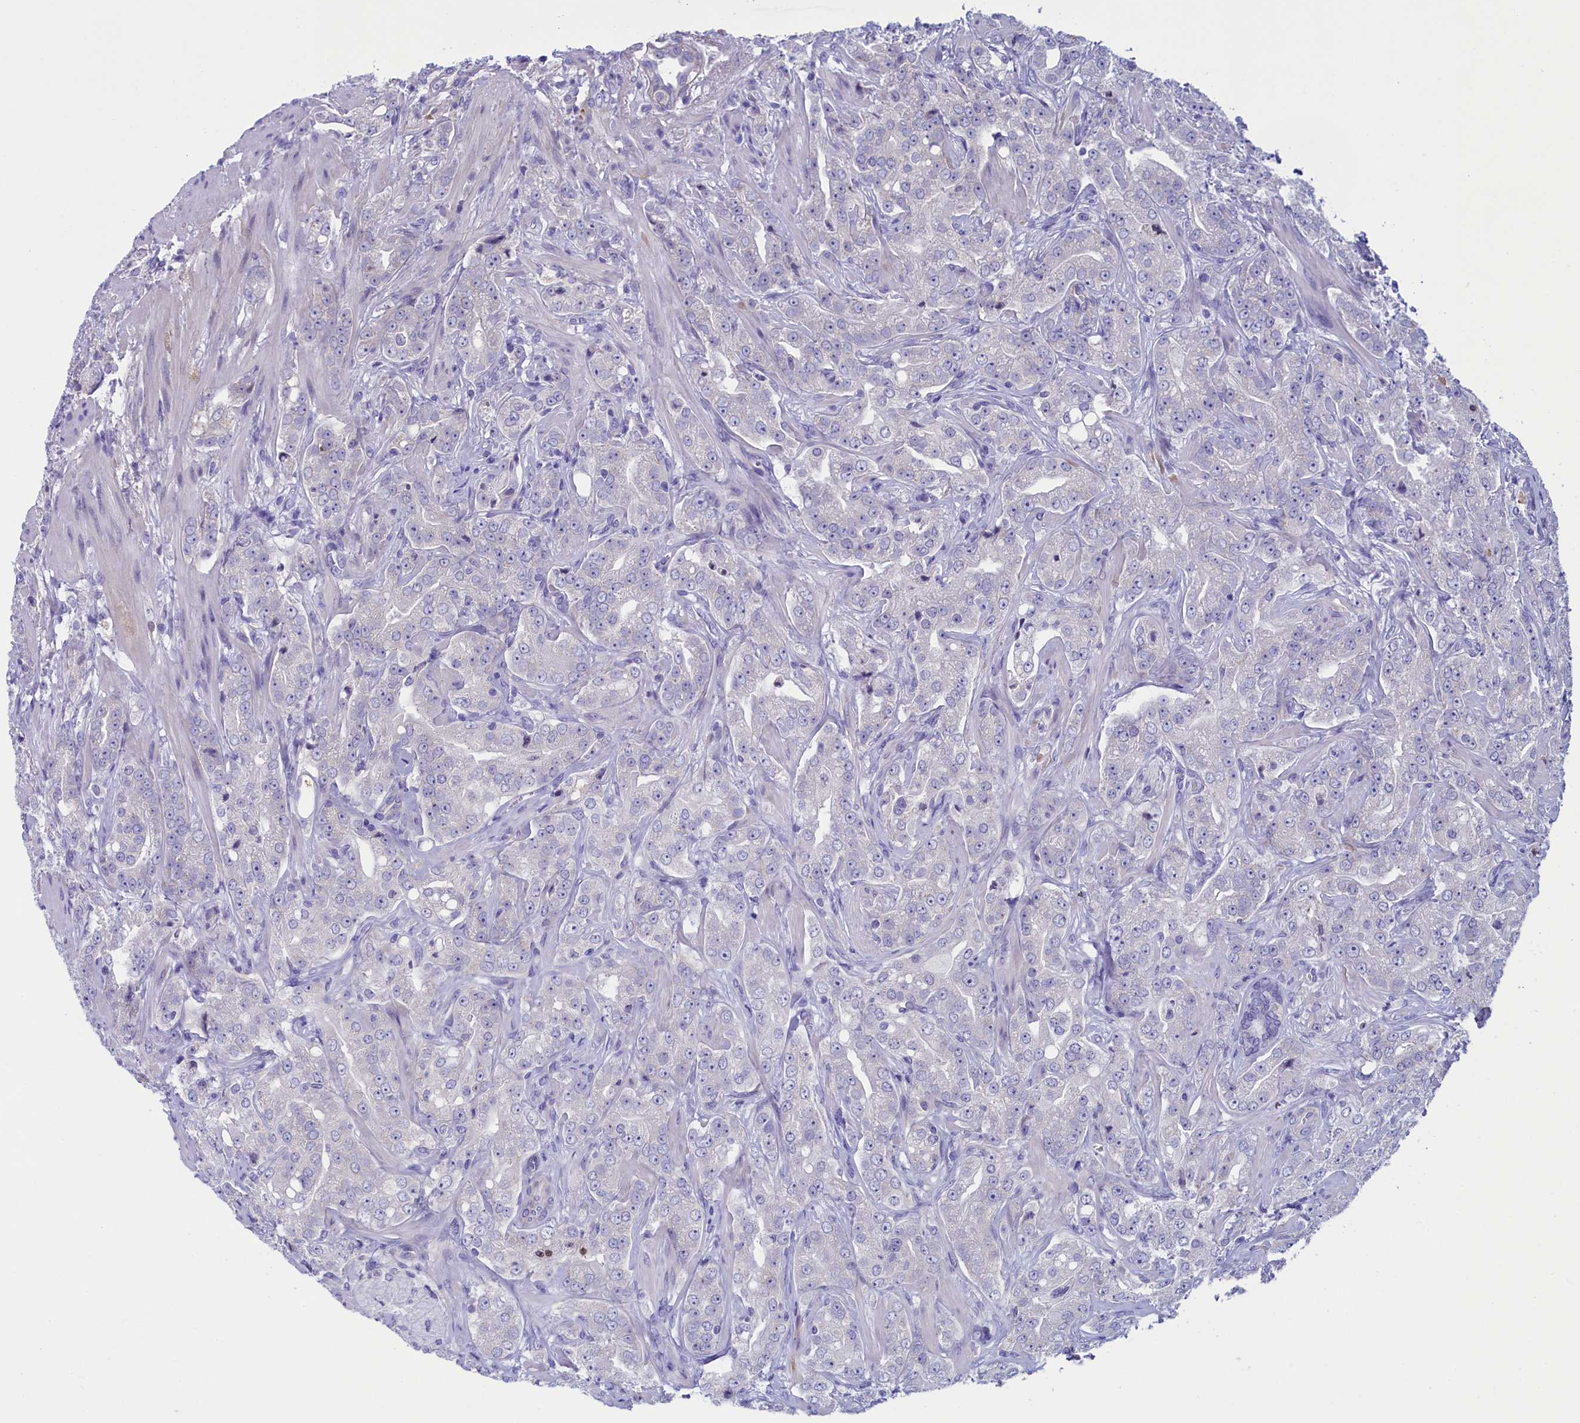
{"staining": {"intensity": "negative", "quantity": "none", "location": "none"}, "tissue": "prostate cancer", "cell_type": "Tumor cells", "image_type": "cancer", "snomed": [{"axis": "morphology", "description": "Adenocarcinoma, Low grade"}, {"axis": "topography", "description": "Prostate"}], "caption": "DAB (3,3'-diaminobenzidine) immunohistochemical staining of prostate cancer (adenocarcinoma (low-grade)) demonstrates no significant positivity in tumor cells.", "gene": "LOXL1", "patient": {"sex": "male", "age": 67}}